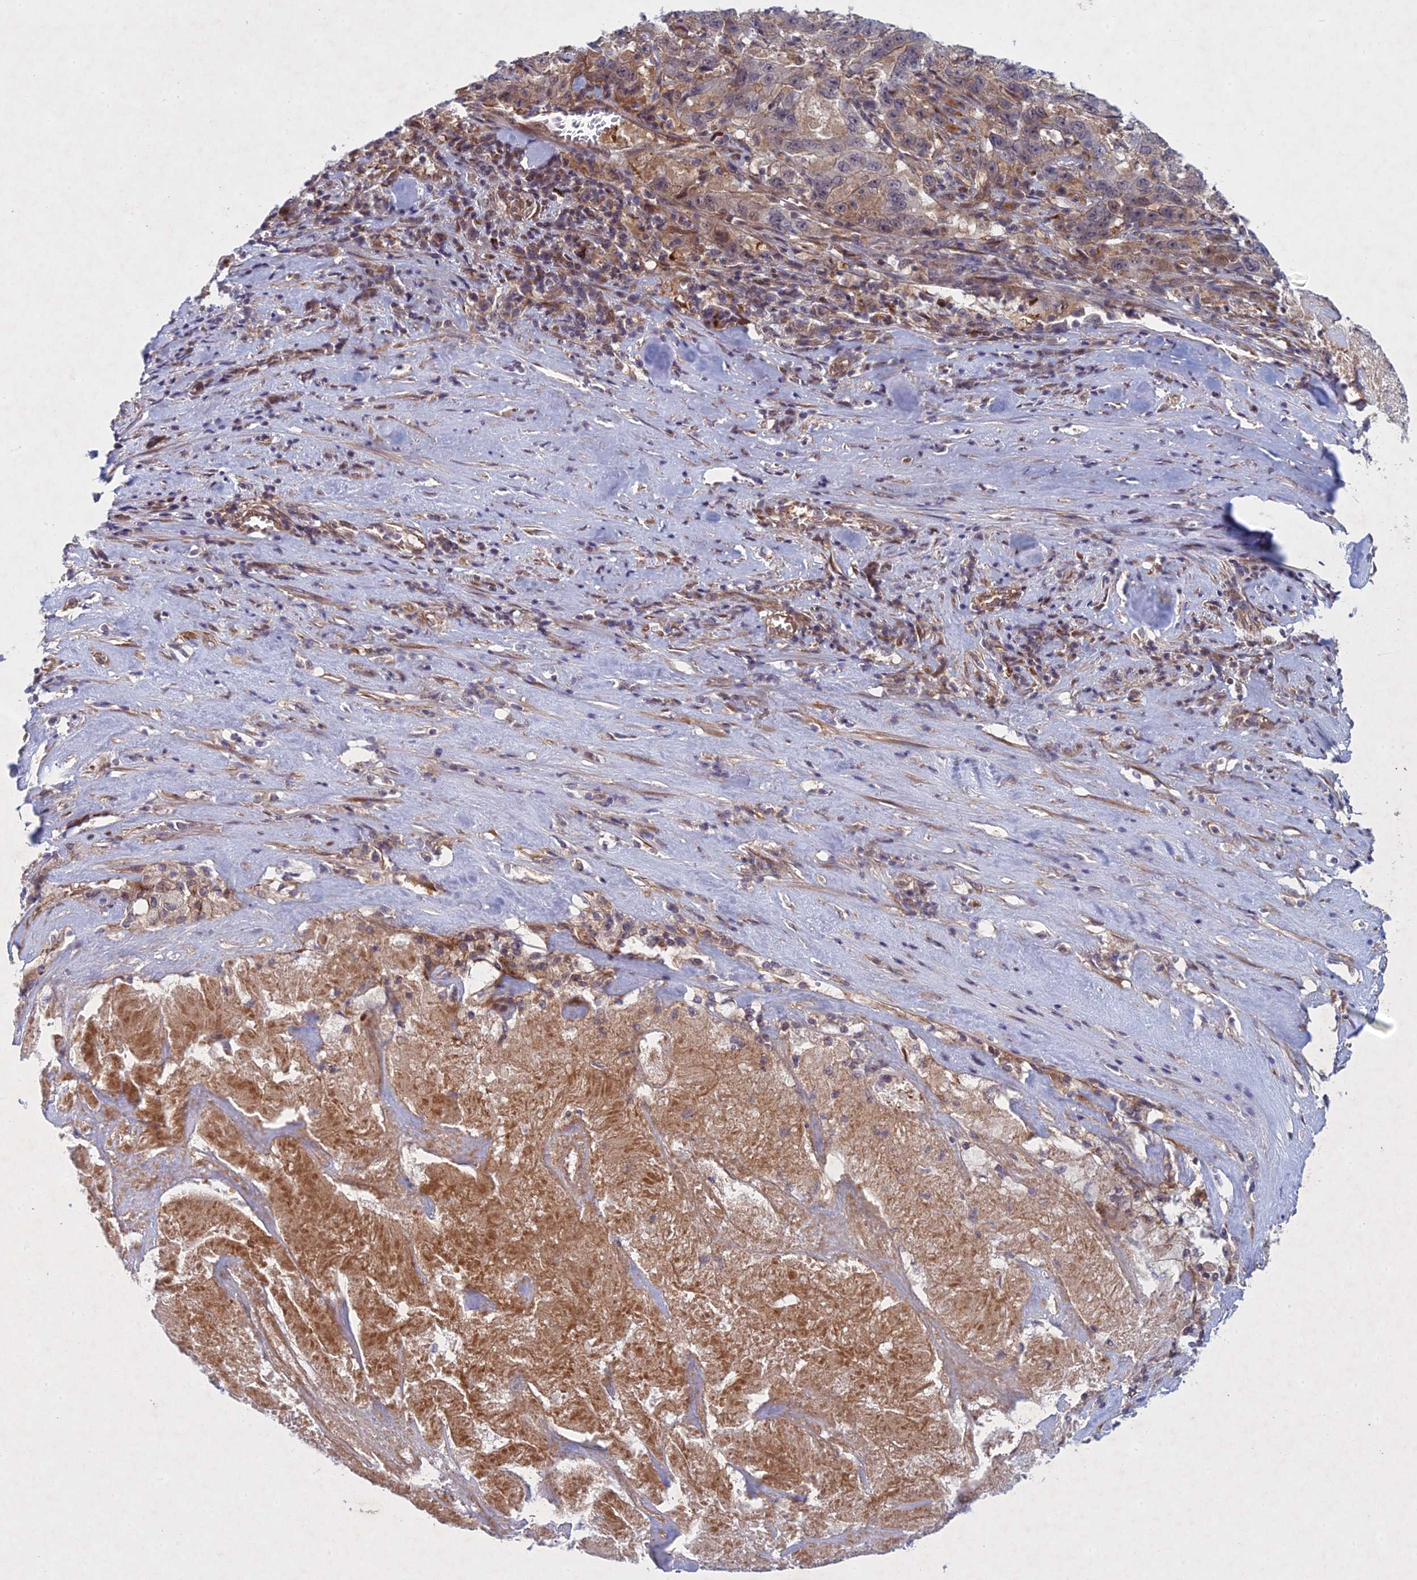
{"staining": {"intensity": "weak", "quantity": ">75%", "location": "cytoplasmic/membranous"}, "tissue": "pancreatic cancer", "cell_type": "Tumor cells", "image_type": "cancer", "snomed": [{"axis": "morphology", "description": "Adenocarcinoma, NOS"}, {"axis": "topography", "description": "Pancreas"}], "caption": "Pancreatic adenocarcinoma was stained to show a protein in brown. There is low levels of weak cytoplasmic/membranous expression in approximately >75% of tumor cells. (DAB (3,3'-diaminobenzidine) IHC with brightfield microscopy, high magnification).", "gene": "PTHLH", "patient": {"sex": "male", "age": 63}}